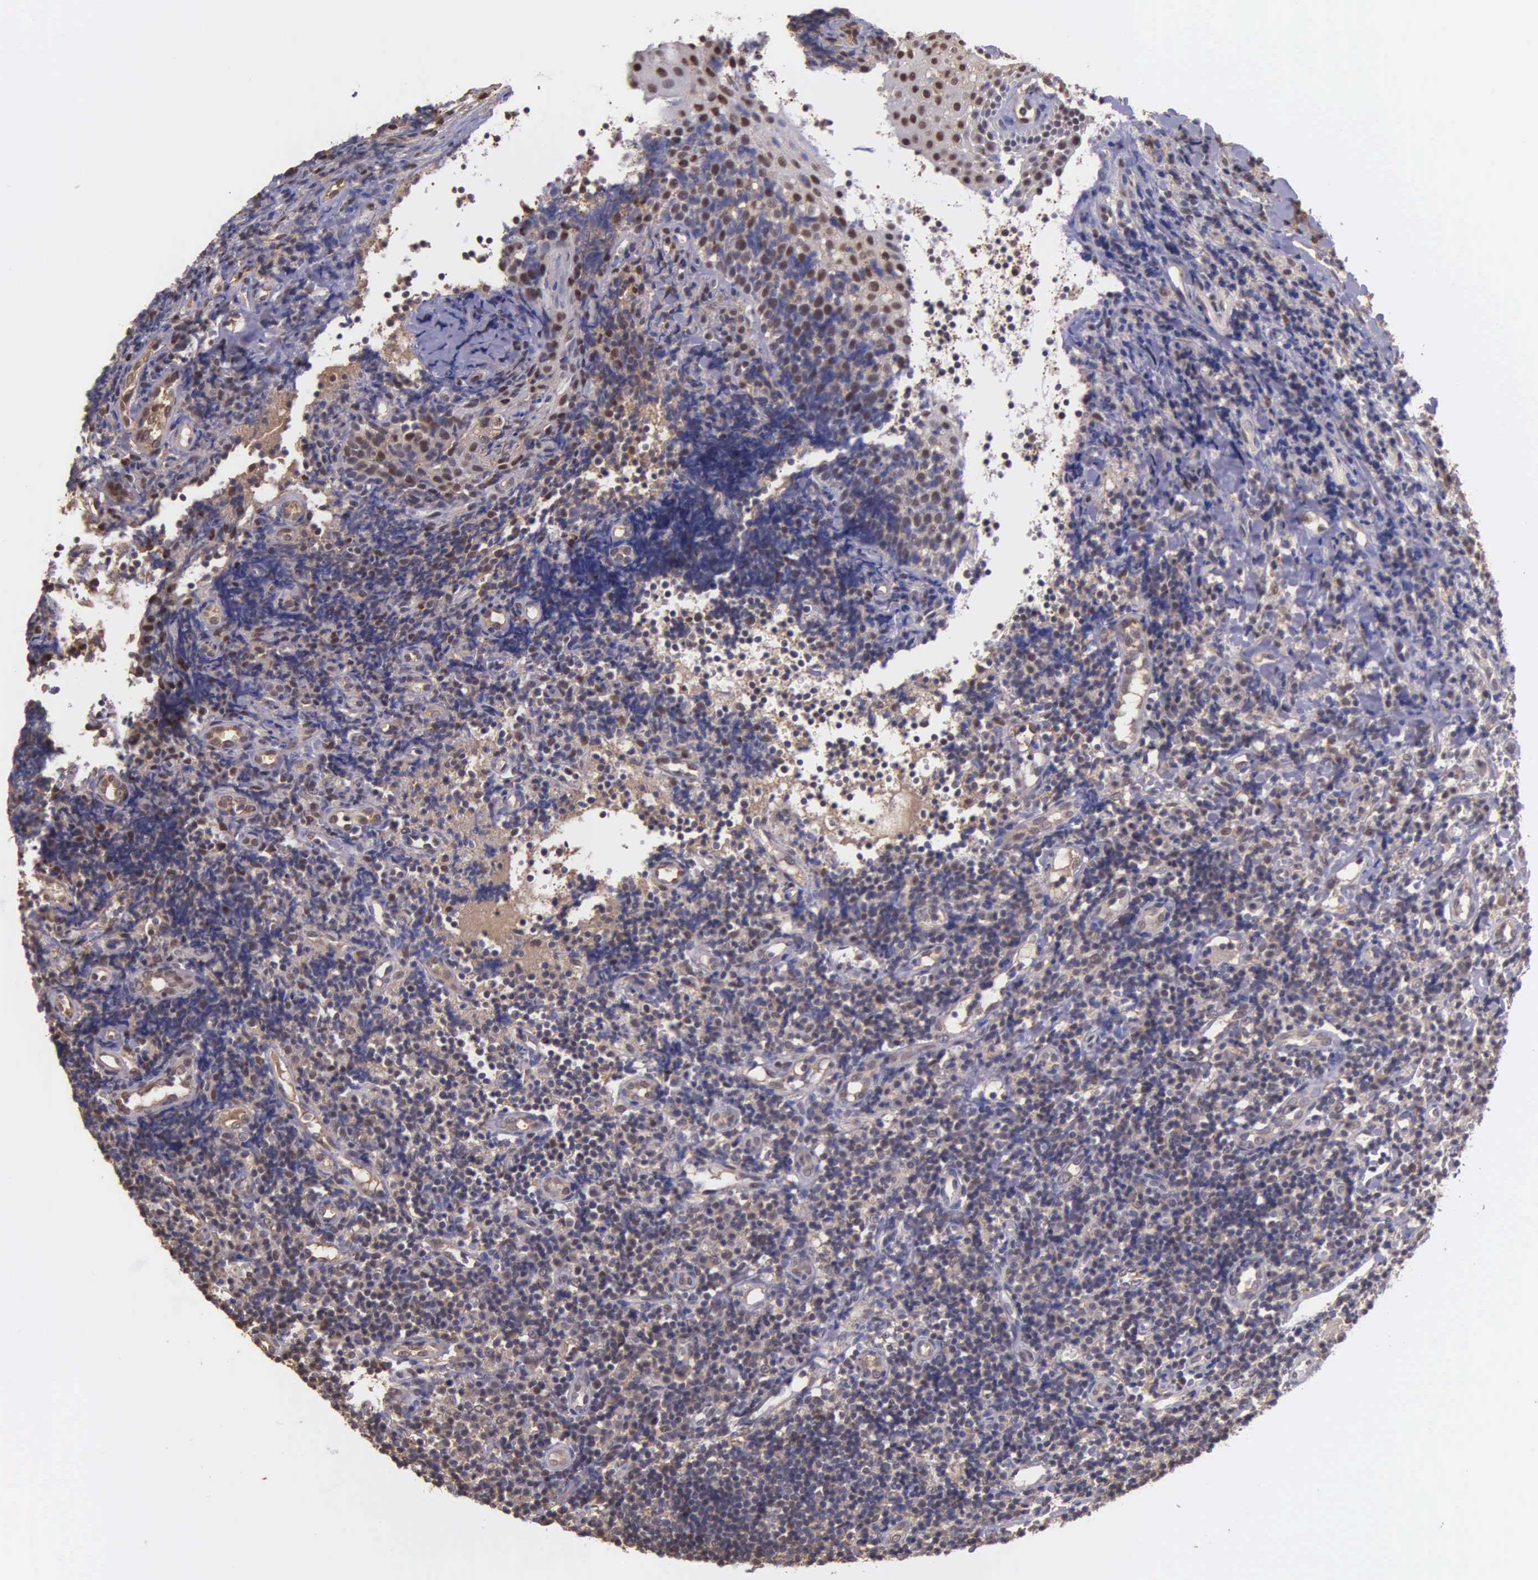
{"staining": {"intensity": "moderate", "quantity": ">75%", "location": "cytoplasmic/membranous,nuclear"}, "tissue": "tonsil", "cell_type": "Germinal center cells", "image_type": "normal", "snomed": [{"axis": "morphology", "description": "Normal tissue, NOS"}, {"axis": "topography", "description": "Tonsil"}], "caption": "IHC (DAB (3,3'-diaminobenzidine)) staining of normal tonsil demonstrates moderate cytoplasmic/membranous,nuclear protein positivity in approximately >75% of germinal center cells.", "gene": "PSMC1", "patient": {"sex": "female", "age": 58}}